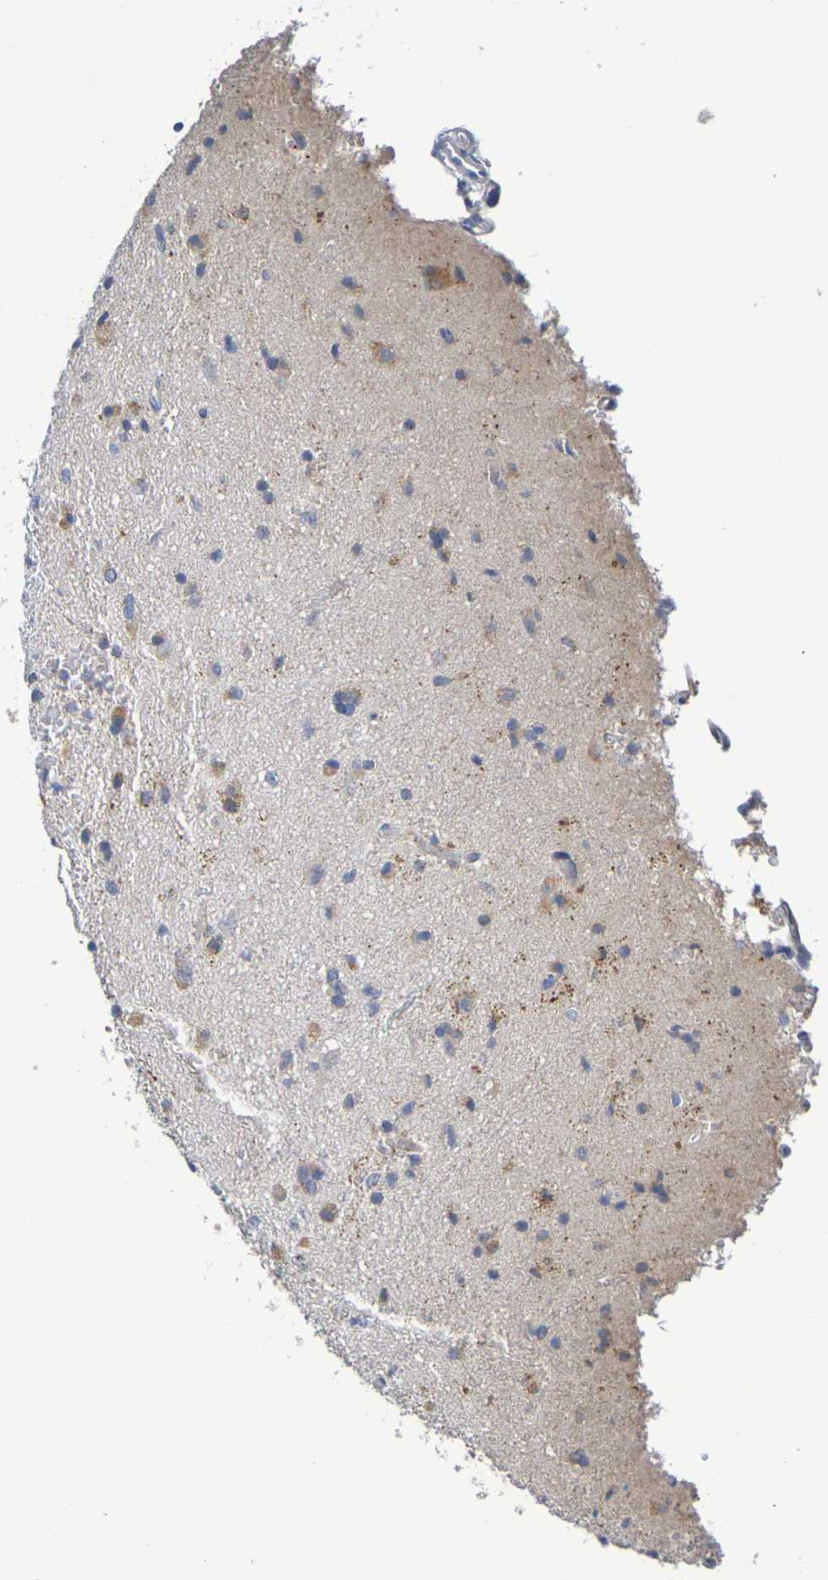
{"staining": {"intensity": "moderate", "quantity": "25%-75%", "location": "cytoplasmic/membranous"}, "tissue": "glioma", "cell_type": "Tumor cells", "image_type": "cancer", "snomed": [{"axis": "morphology", "description": "Glioma, malignant, High grade"}, {"axis": "topography", "description": "Brain"}], "caption": "High-magnification brightfield microscopy of high-grade glioma (malignant) stained with DAB (brown) and counterstained with hematoxylin (blue). tumor cells exhibit moderate cytoplasmic/membranous staining is present in approximately25%-75% of cells.", "gene": "SDC4", "patient": {"sex": "male", "age": 47}}